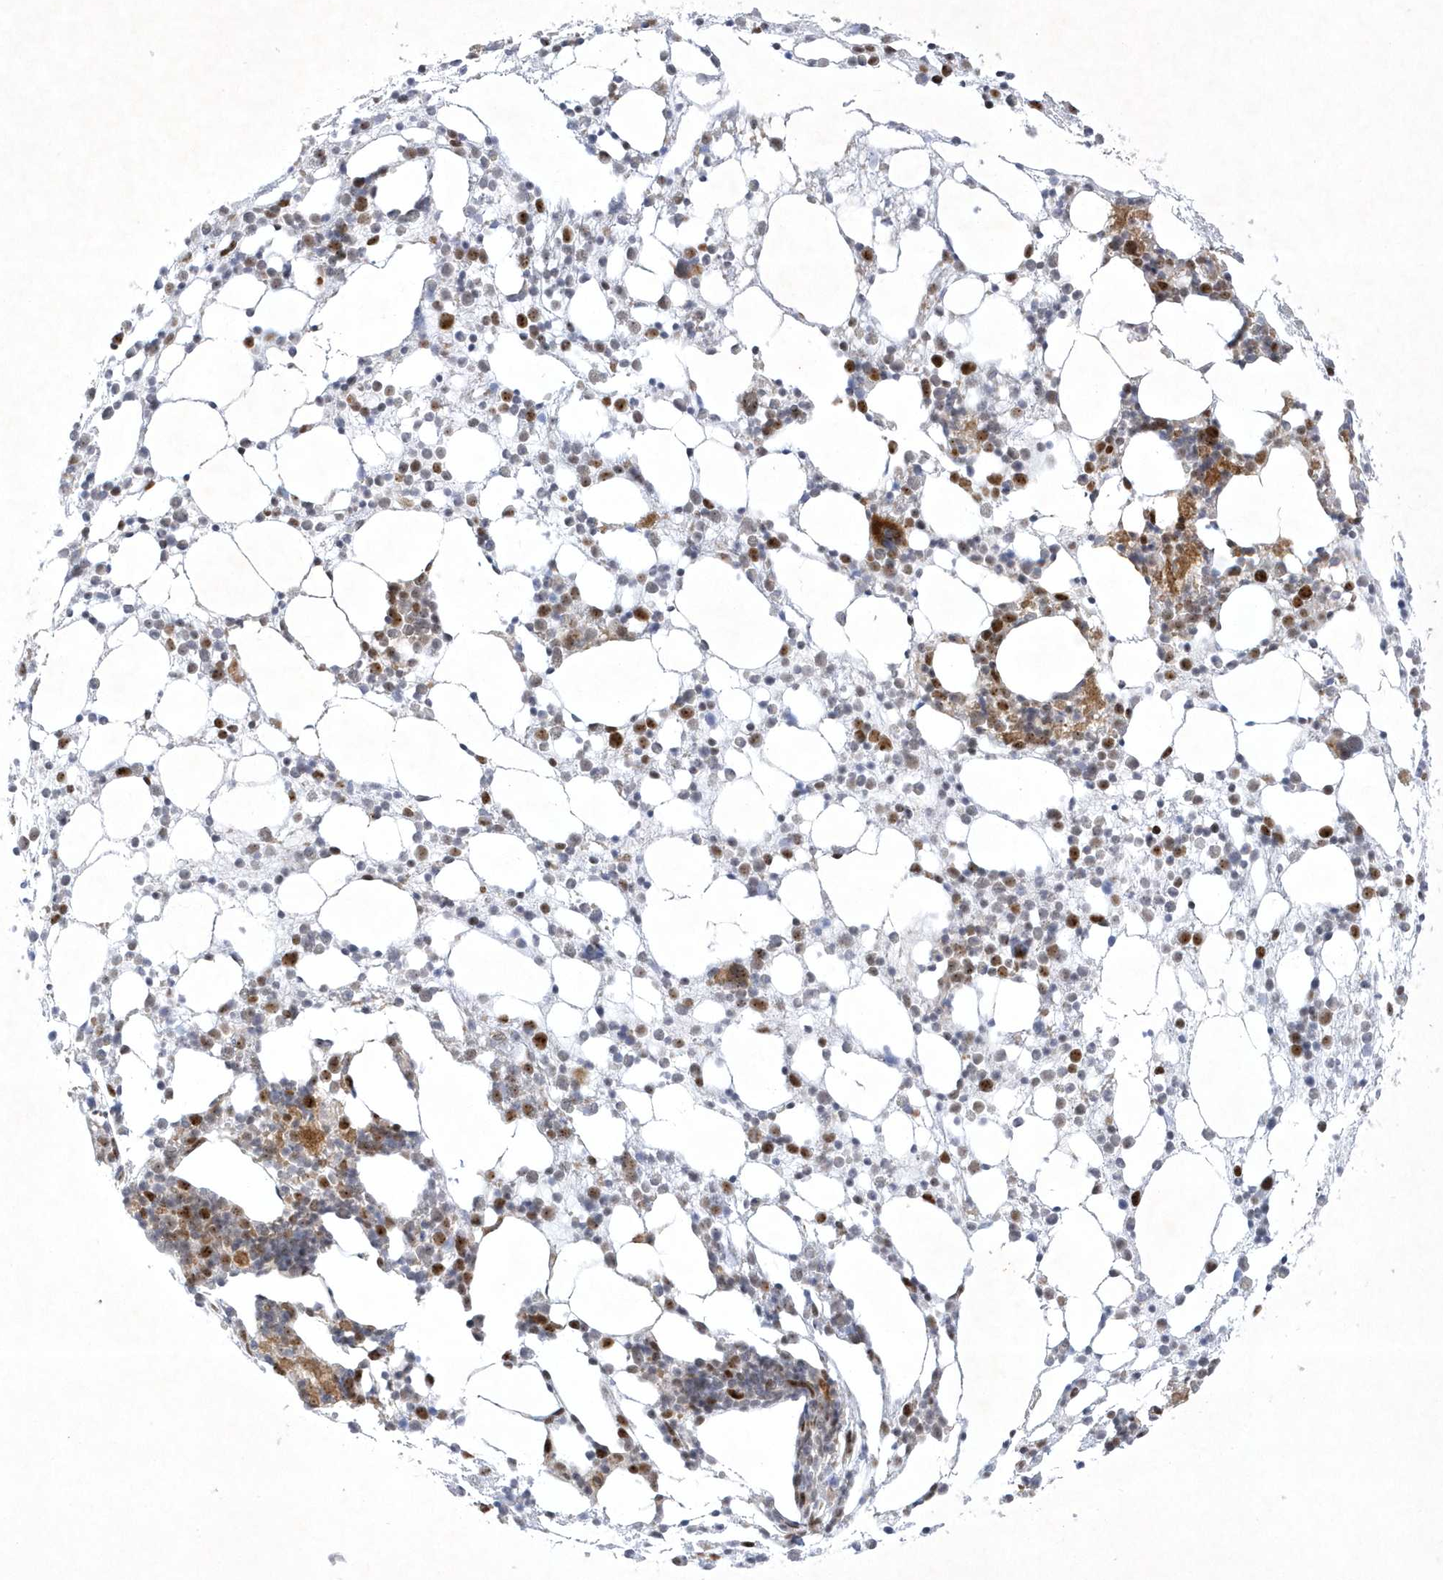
{"staining": {"intensity": "moderate", "quantity": ">75%", "location": "cytoplasmic/membranous,nuclear"}, "tissue": "bone marrow", "cell_type": "Hematopoietic cells", "image_type": "normal", "snomed": [{"axis": "morphology", "description": "Normal tissue, NOS"}, {"axis": "topography", "description": "Bone marrow"}], "caption": "A brown stain shows moderate cytoplasmic/membranous,nuclear positivity of a protein in hematopoietic cells of benign human bone marrow.", "gene": "NPM3", "patient": {"sex": "female", "age": 57}}